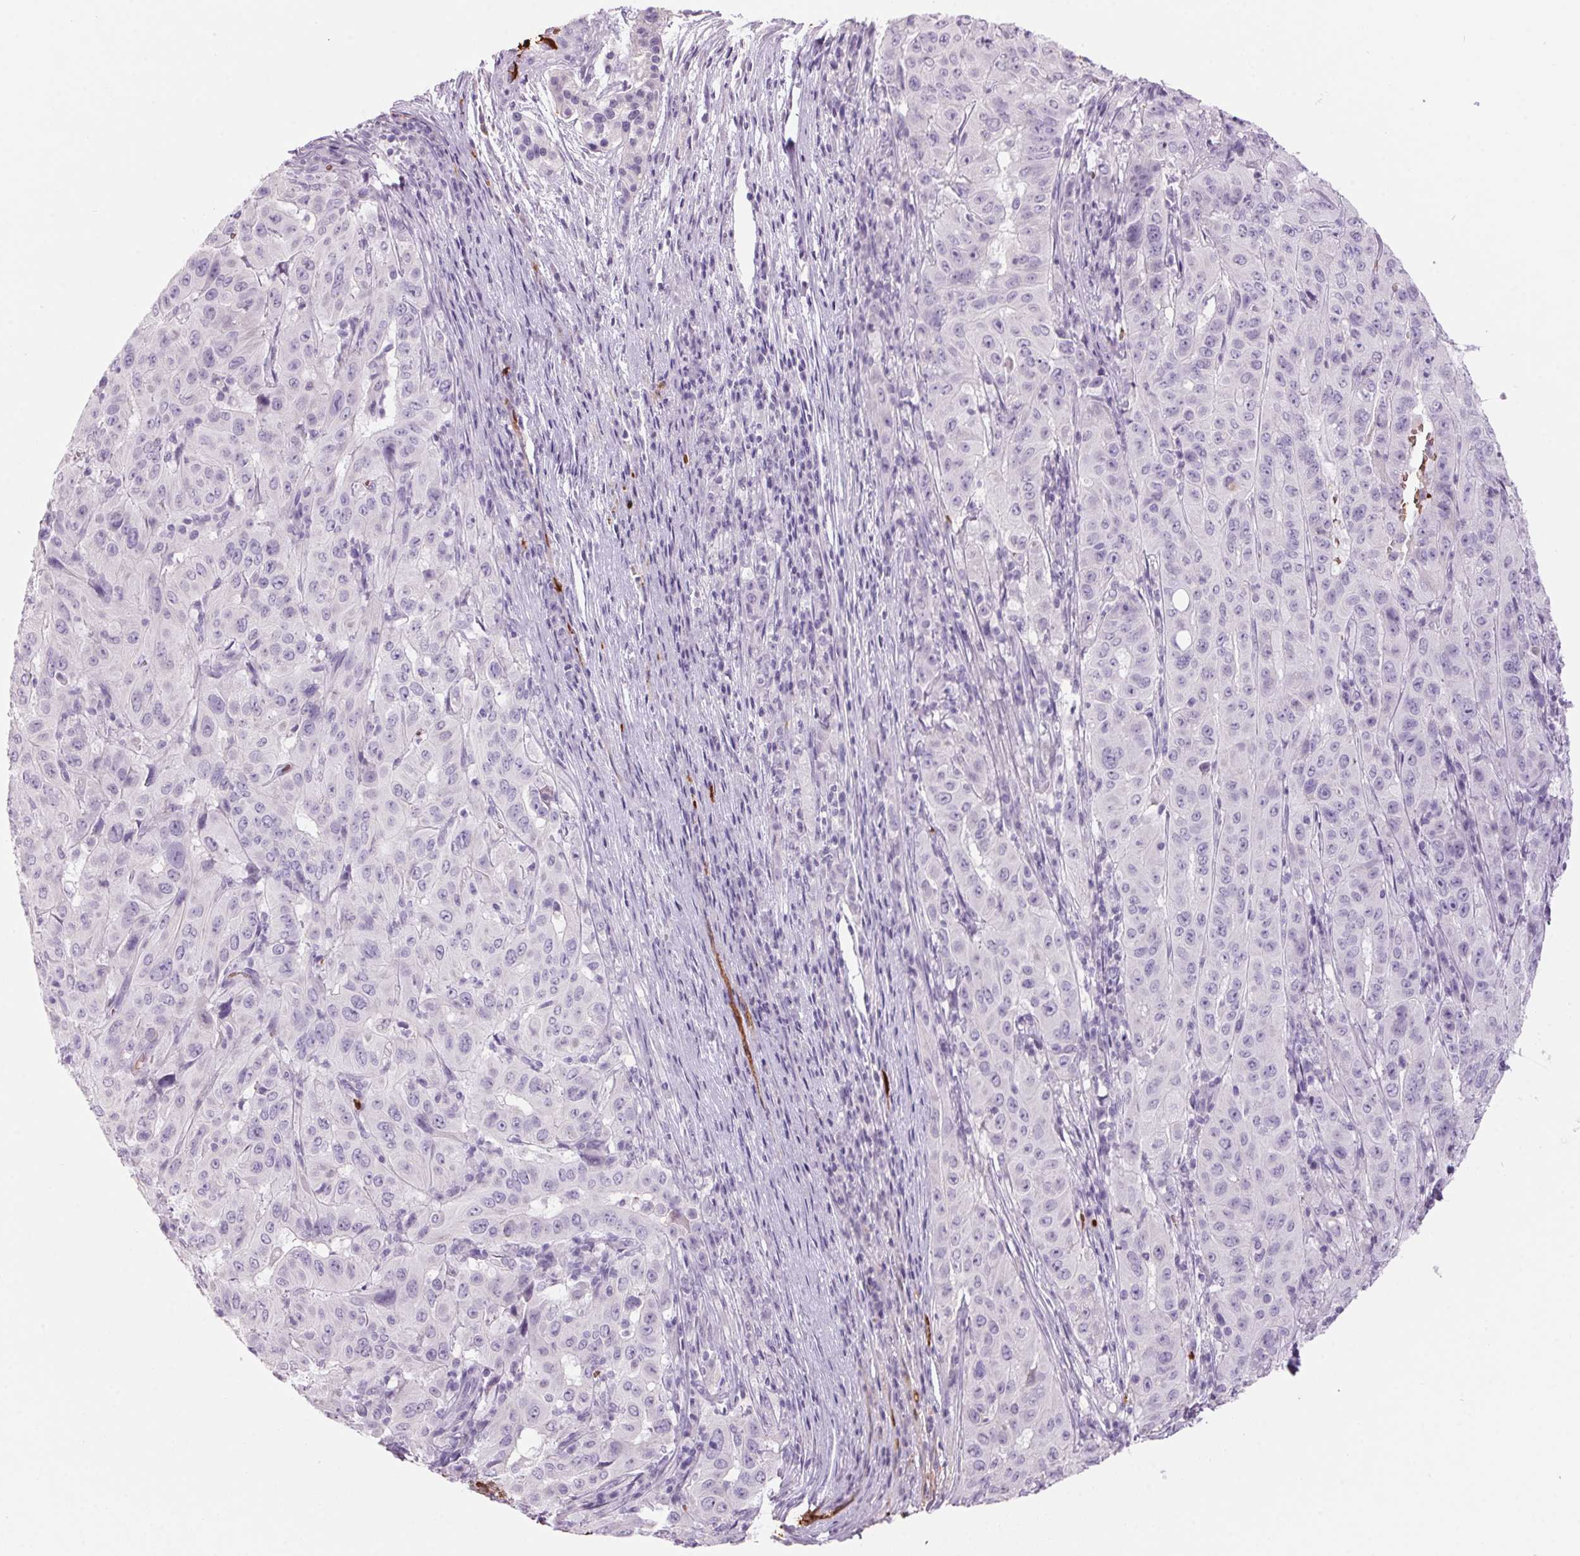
{"staining": {"intensity": "negative", "quantity": "none", "location": "none"}, "tissue": "pancreatic cancer", "cell_type": "Tumor cells", "image_type": "cancer", "snomed": [{"axis": "morphology", "description": "Adenocarcinoma, NOS"}, {"axis": "topography", "description": "Pancreas"}], "caption": "Adenocarcinoma (pancreatic) stained for a protein using IHC demonstrates no expression tumor cells.", "gene": "HBQ1", "patient": {"sex": "male", "age": 63}}